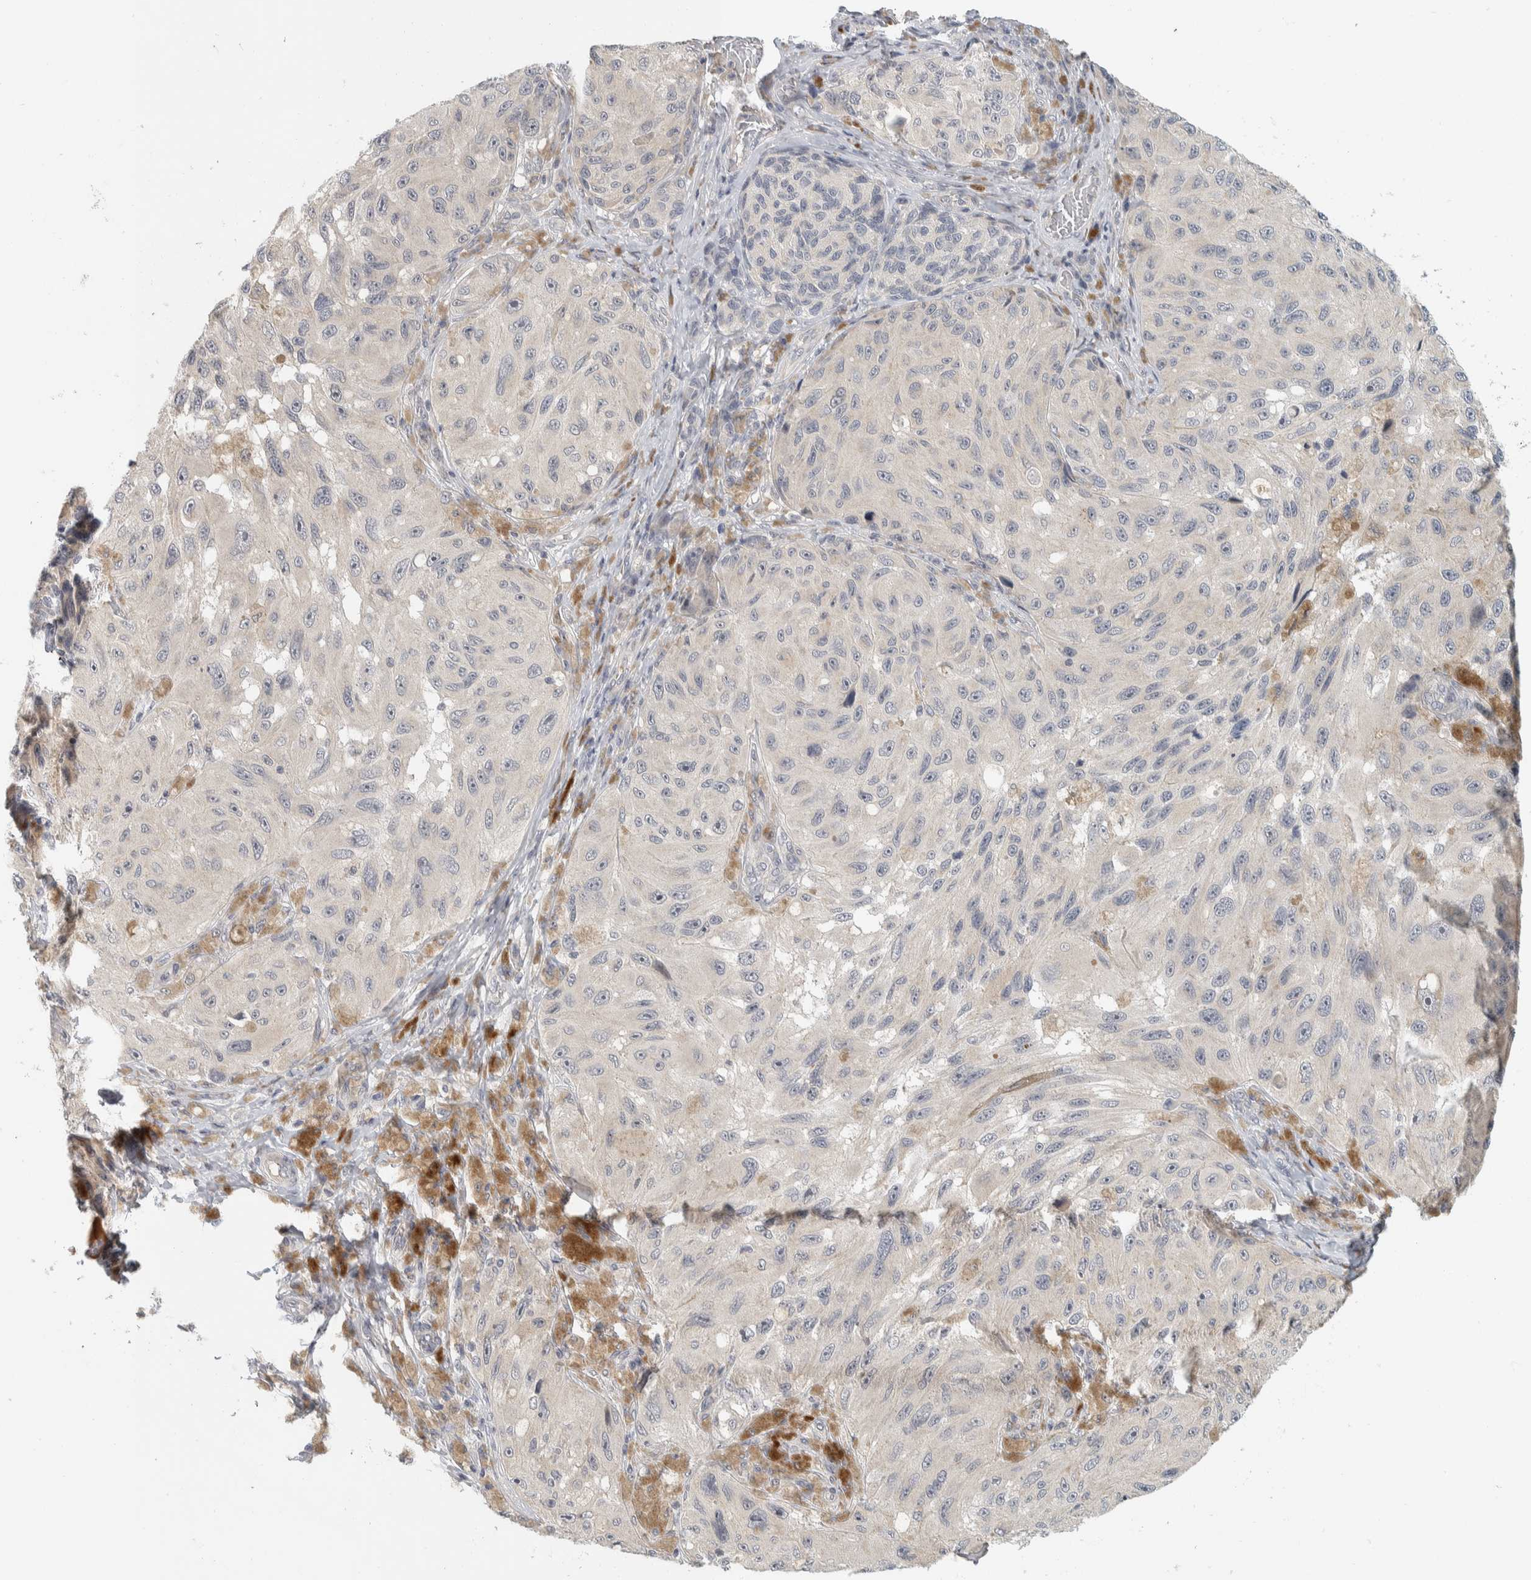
{"staining": {"intensity": "negative", "quantity": "none", "location": "none"}, "tissue": "melanoma", "cell_type": "Tumor cells", "image_type": "cancer", "snomed": [{"axis": "morphology", "description": "Malignant melanoma, NOS"}, {"axis": "topography", "description": "Skin"}], "caption": "Tumor cells show no significant protein expression in melanoma.", "gene": "AFP", "patient": {"sex": "female", "age": 73}}